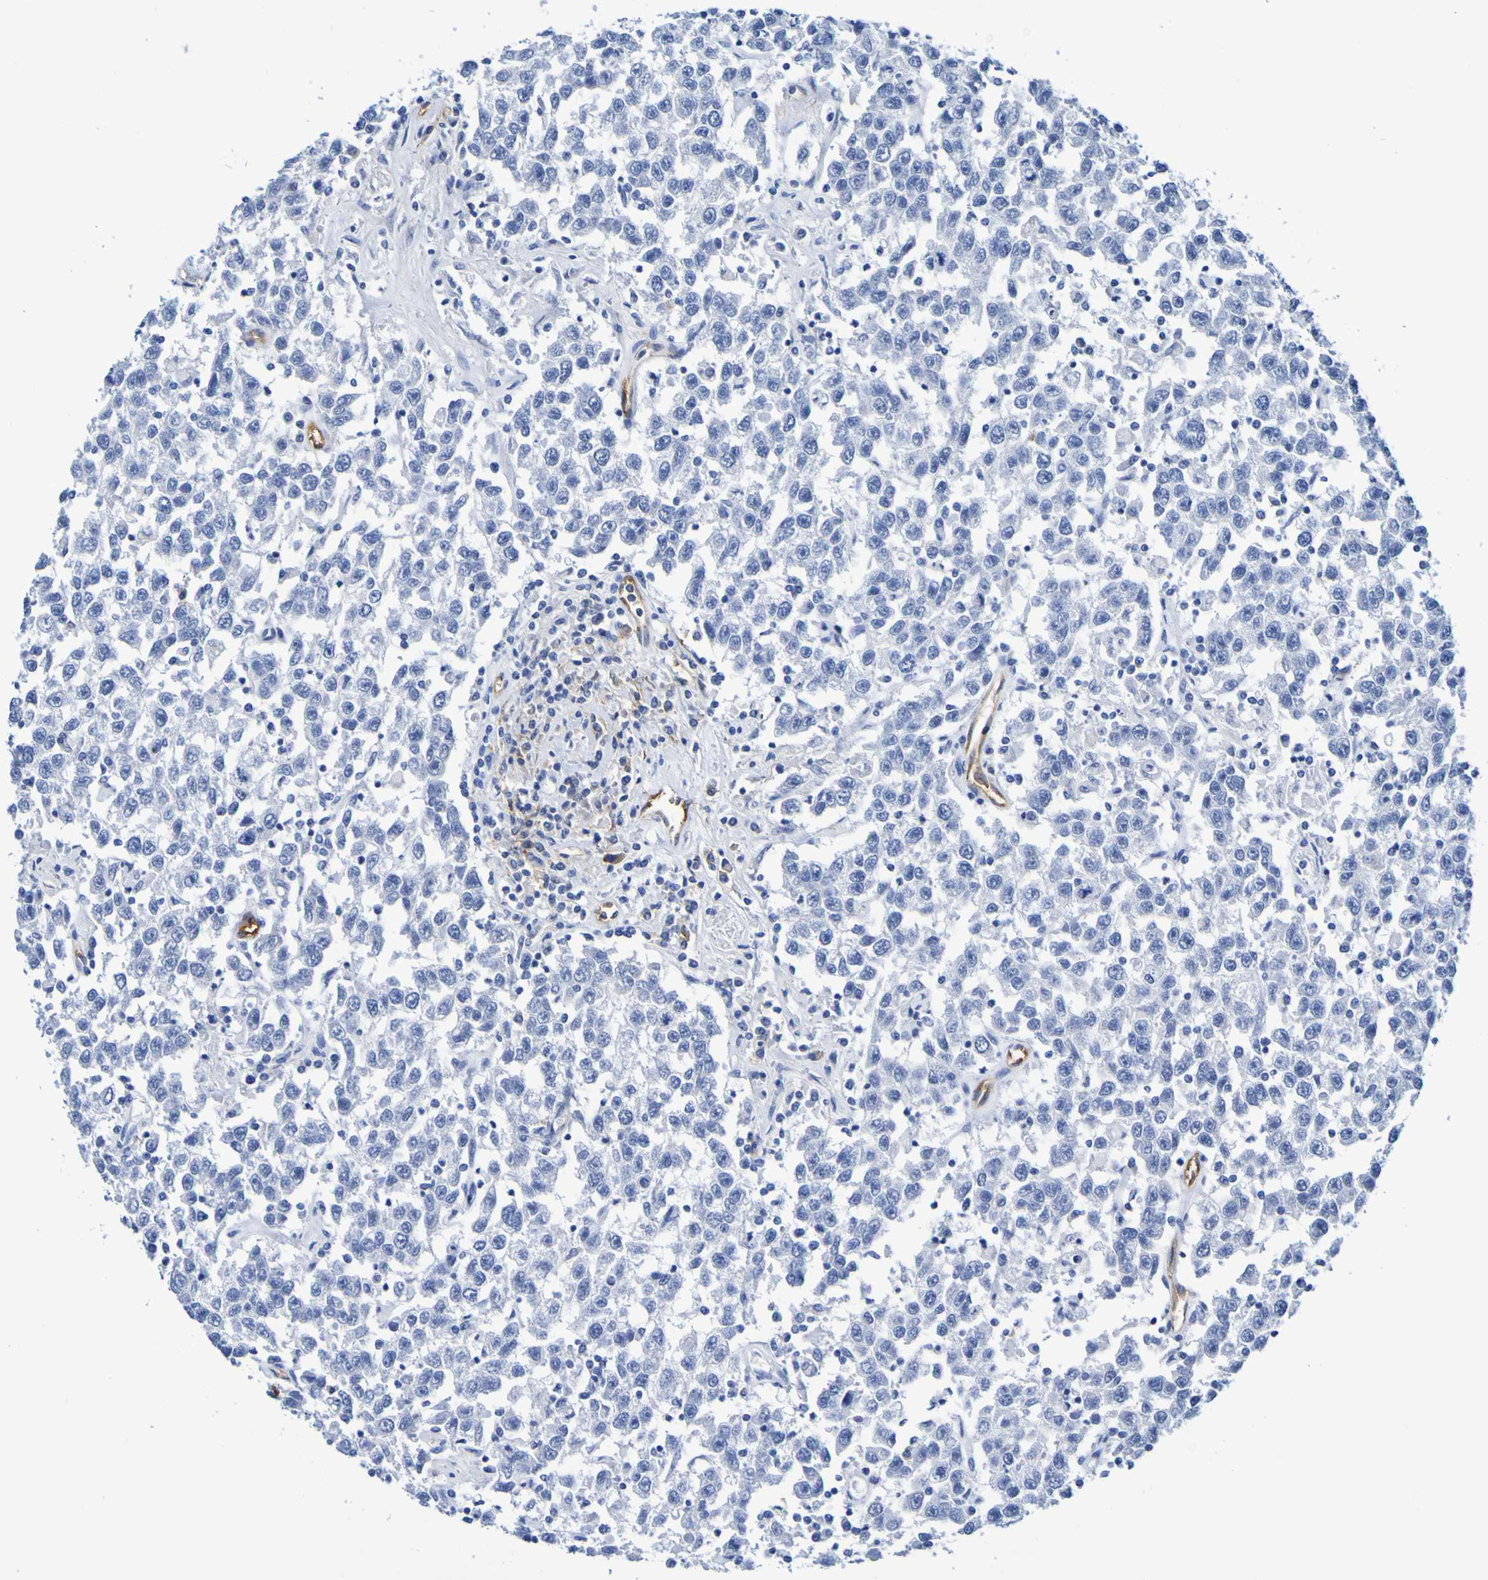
{"staining": {"intensity": "negative", "quantity": "none", "location": "none"}, "tissue": "testis cancer", "cell_type": "Tumor cells", "image_type": "cancer", "snomed": [{"axis": "morphology", "description": "Seminoma, NOS"}, {"axis": "topography", "description": "Testis"}], "caption": "Immunohistochemical staining of testis cancer displays no significant staining in tumor cells. (IHC, brightfield microscopy, high magnification).", "gene": "DPEP1", "patient": {"sex": "male", "age": 41}}